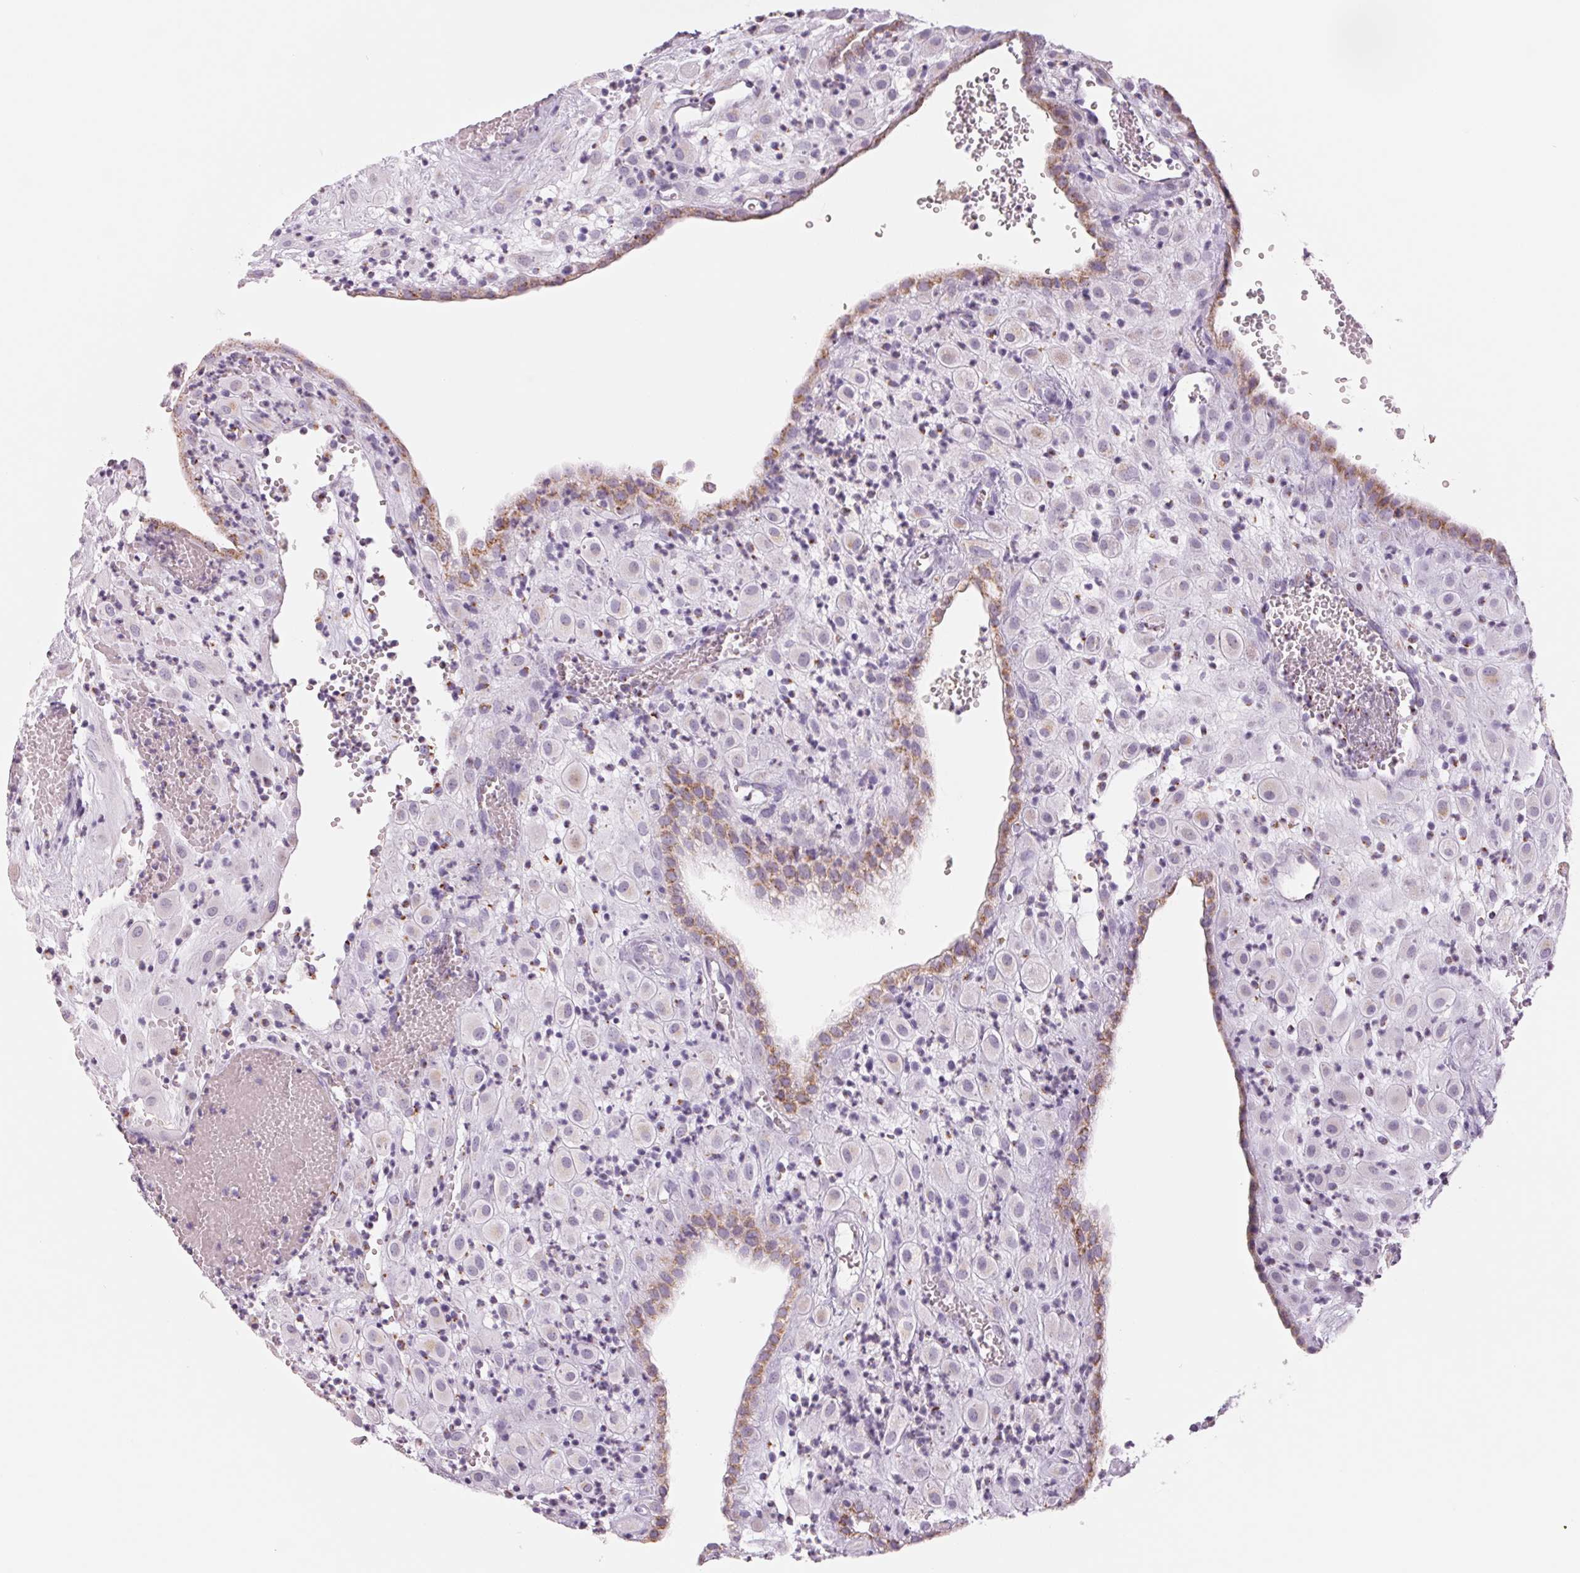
{"staining": {"intensity": "weak", "quantity": "<25%", "location": "cytoplasmic/membranous"}, "tissue": "placenta", "cell_type": "Decidual cells", "image_type": "normal", "snomed": [{"axis": "morphology", "description": "Normal tissue, NOS"}, {"axis": "topography", "description": "Placenta"}], "caption": "This micrograph is of normal placenta stained with immunohistochemistry (IHC) to label a protein in brown with the nuclei are counter-stained blue. There is no positivity in decidual cells. Nuclei are stained in blue.", "gene": "GALNT7", "patient": {"sex": "female", "age": 24}}